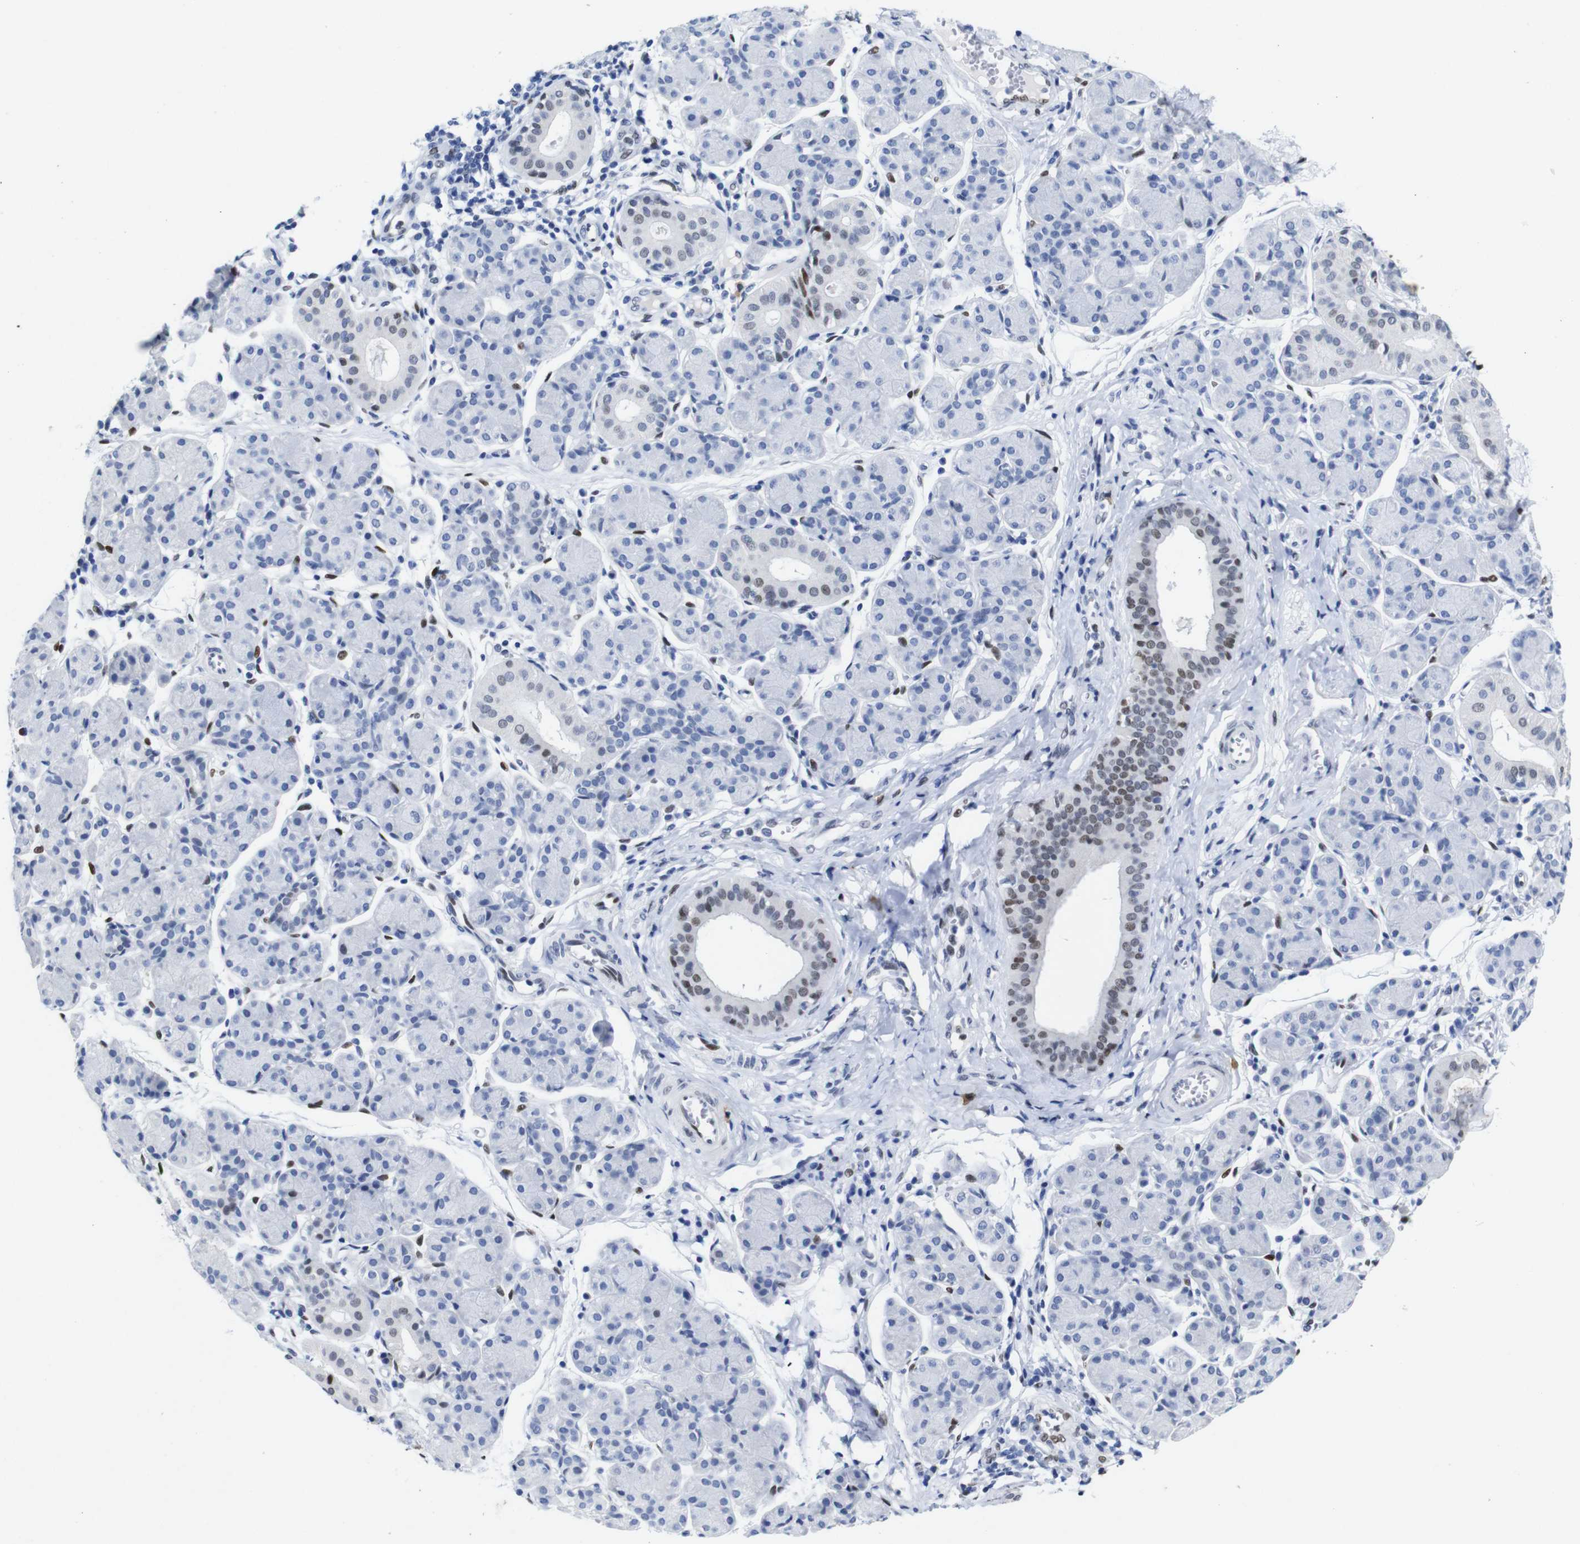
{"staining": {"intensity": "moderate", "quantity": "<25%", "location": "nuclear"}, "tissue": "salivary gland", "cell_type": "Glandular cells", "image_type": "normal", "snomed": [{"axis": "morphology", "description": "Normal tissue, NOS"}, {"axis": "morphology", "description": "Inflammation, NOS"}, {"axis": "topography", "description": "Lymph node"}, {"axis": "topography", "description": "Salivary gland"}], "caption": "Salivary gland stained for a protein (brown) exhibits moderate nuclear positive staining in about <25% of glandular cells.", "gene": "FOSL2", "patient": {"sex": "male", "age": 3}}